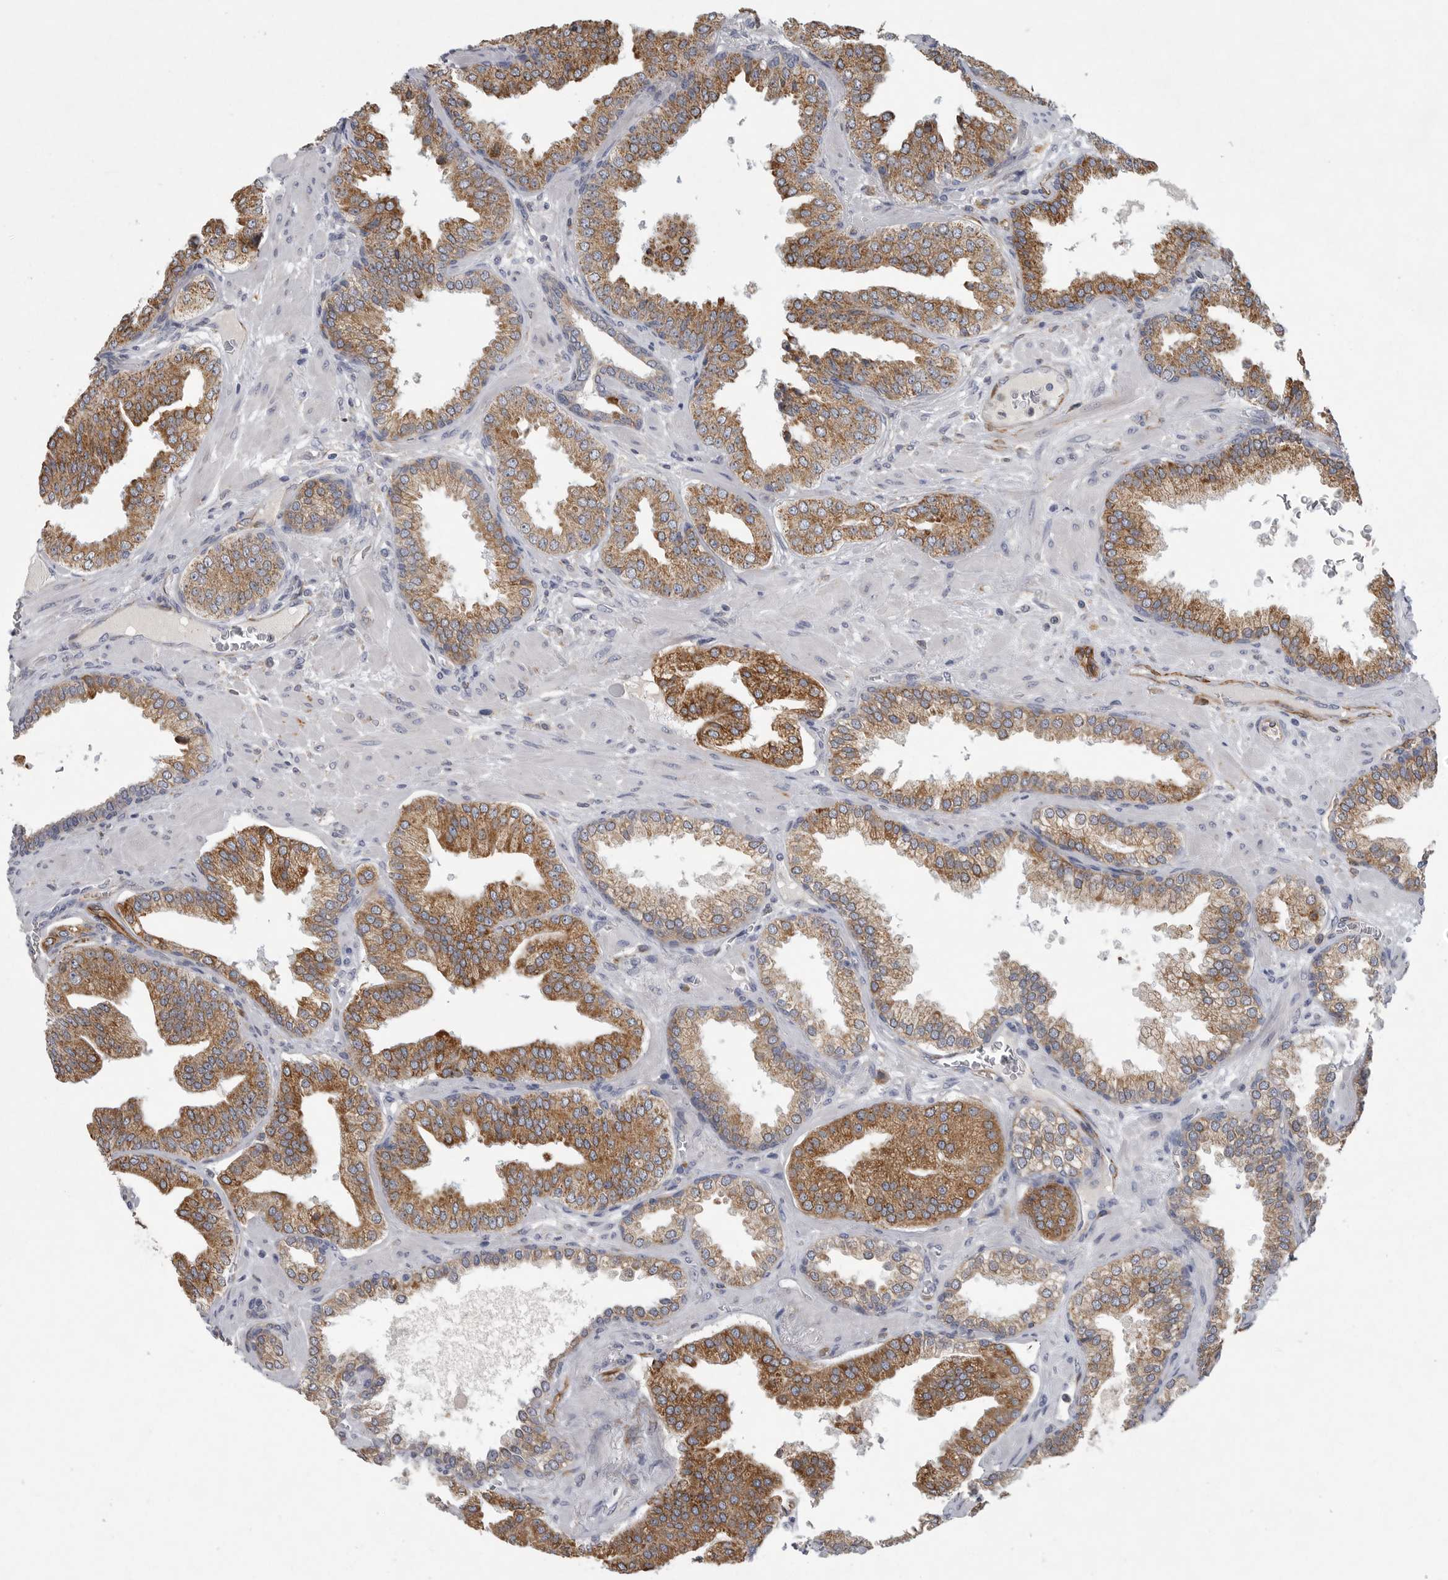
{"staining": {"intensity": "moderate", "quantity": ">75%", "location": "cytoplasmic/membranous"}, "tissue": "prostate cancer", "cell_type": "Tumor cells", "image_type": "cancer", "snomed": [{"axis": "morphology", "description": "Adenocarcinoma, Low grade"}, {"axis": "topography", "description": "Prostate"}], "caption": "Immunohistochemical staining of prostate cancer (adenocarcinoma (low-grade)) exhibits medium levels of moderate cytoplasmic/membranous protein positivity in approximately >75% of tumor cells. (IHC, brightfield microscopy, high magnification).", "gene": "MINPP1", "patient": {"sex": "male", "age": 62}}